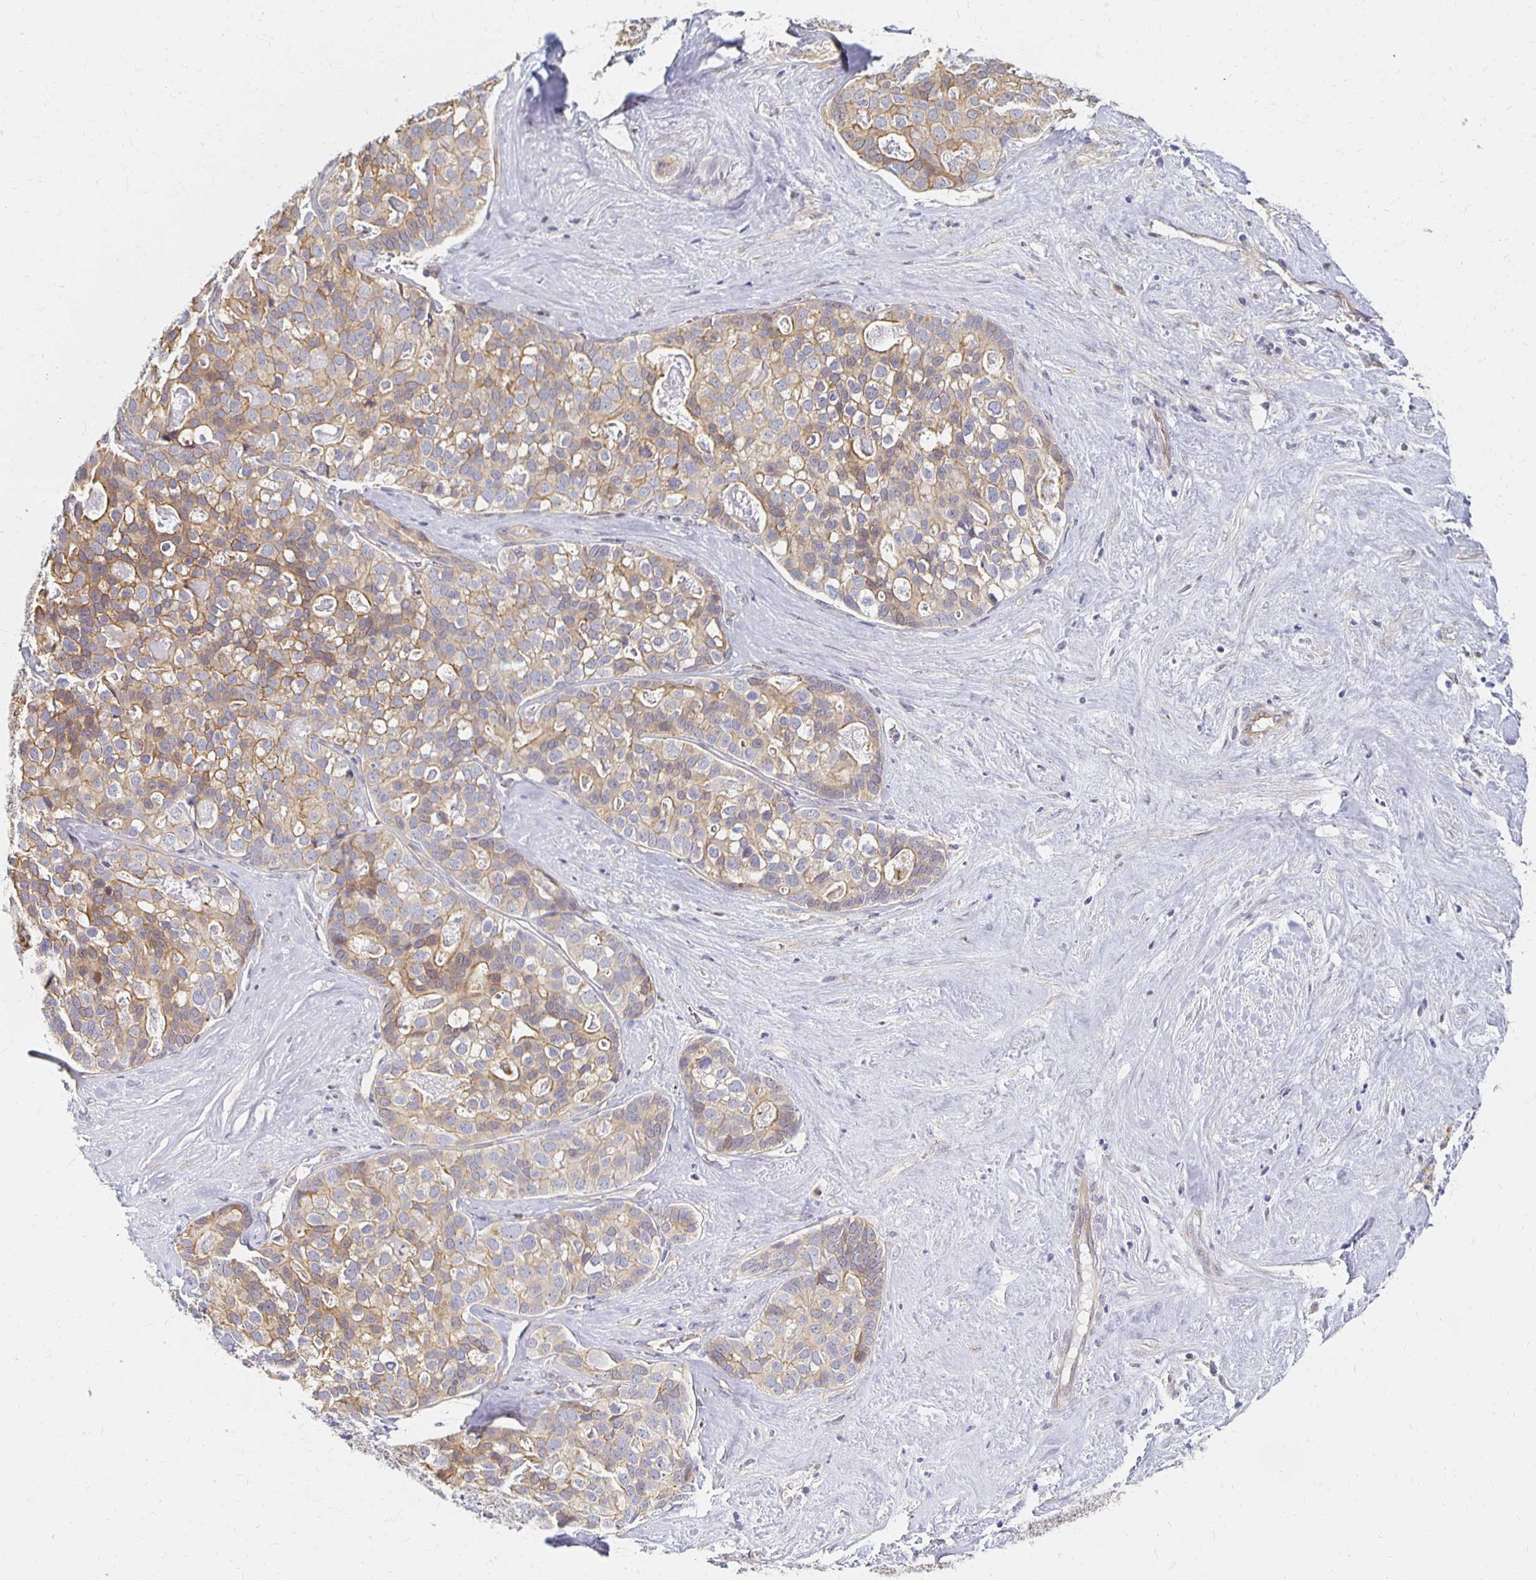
{"staining": {"intensity": "weak", "quantity": "25%-75%", "location": "cytoplasmic/membranous"}, "tissue": "liver cancer", "cell_type": "Tumor cells", "image_type": "cancer", "snomed": [{"axis": "morphology", "description": "Cholangiocarcinoma"}, {"axis": "topography", "description": "Liver"}], "caption": "High-magnification brightfield microscopy of liver cholangiocarcinoma stained with DAB (3,3'-diaminobenzidine) (brown) and counterstained with hematoxylin (blue). tumor cells exhibit weak cytoplasmic/membranous staining is present in approximately25%-75% of cells.", "gene": "SORL1", "patient": {"sex": "male", "age": 56}}